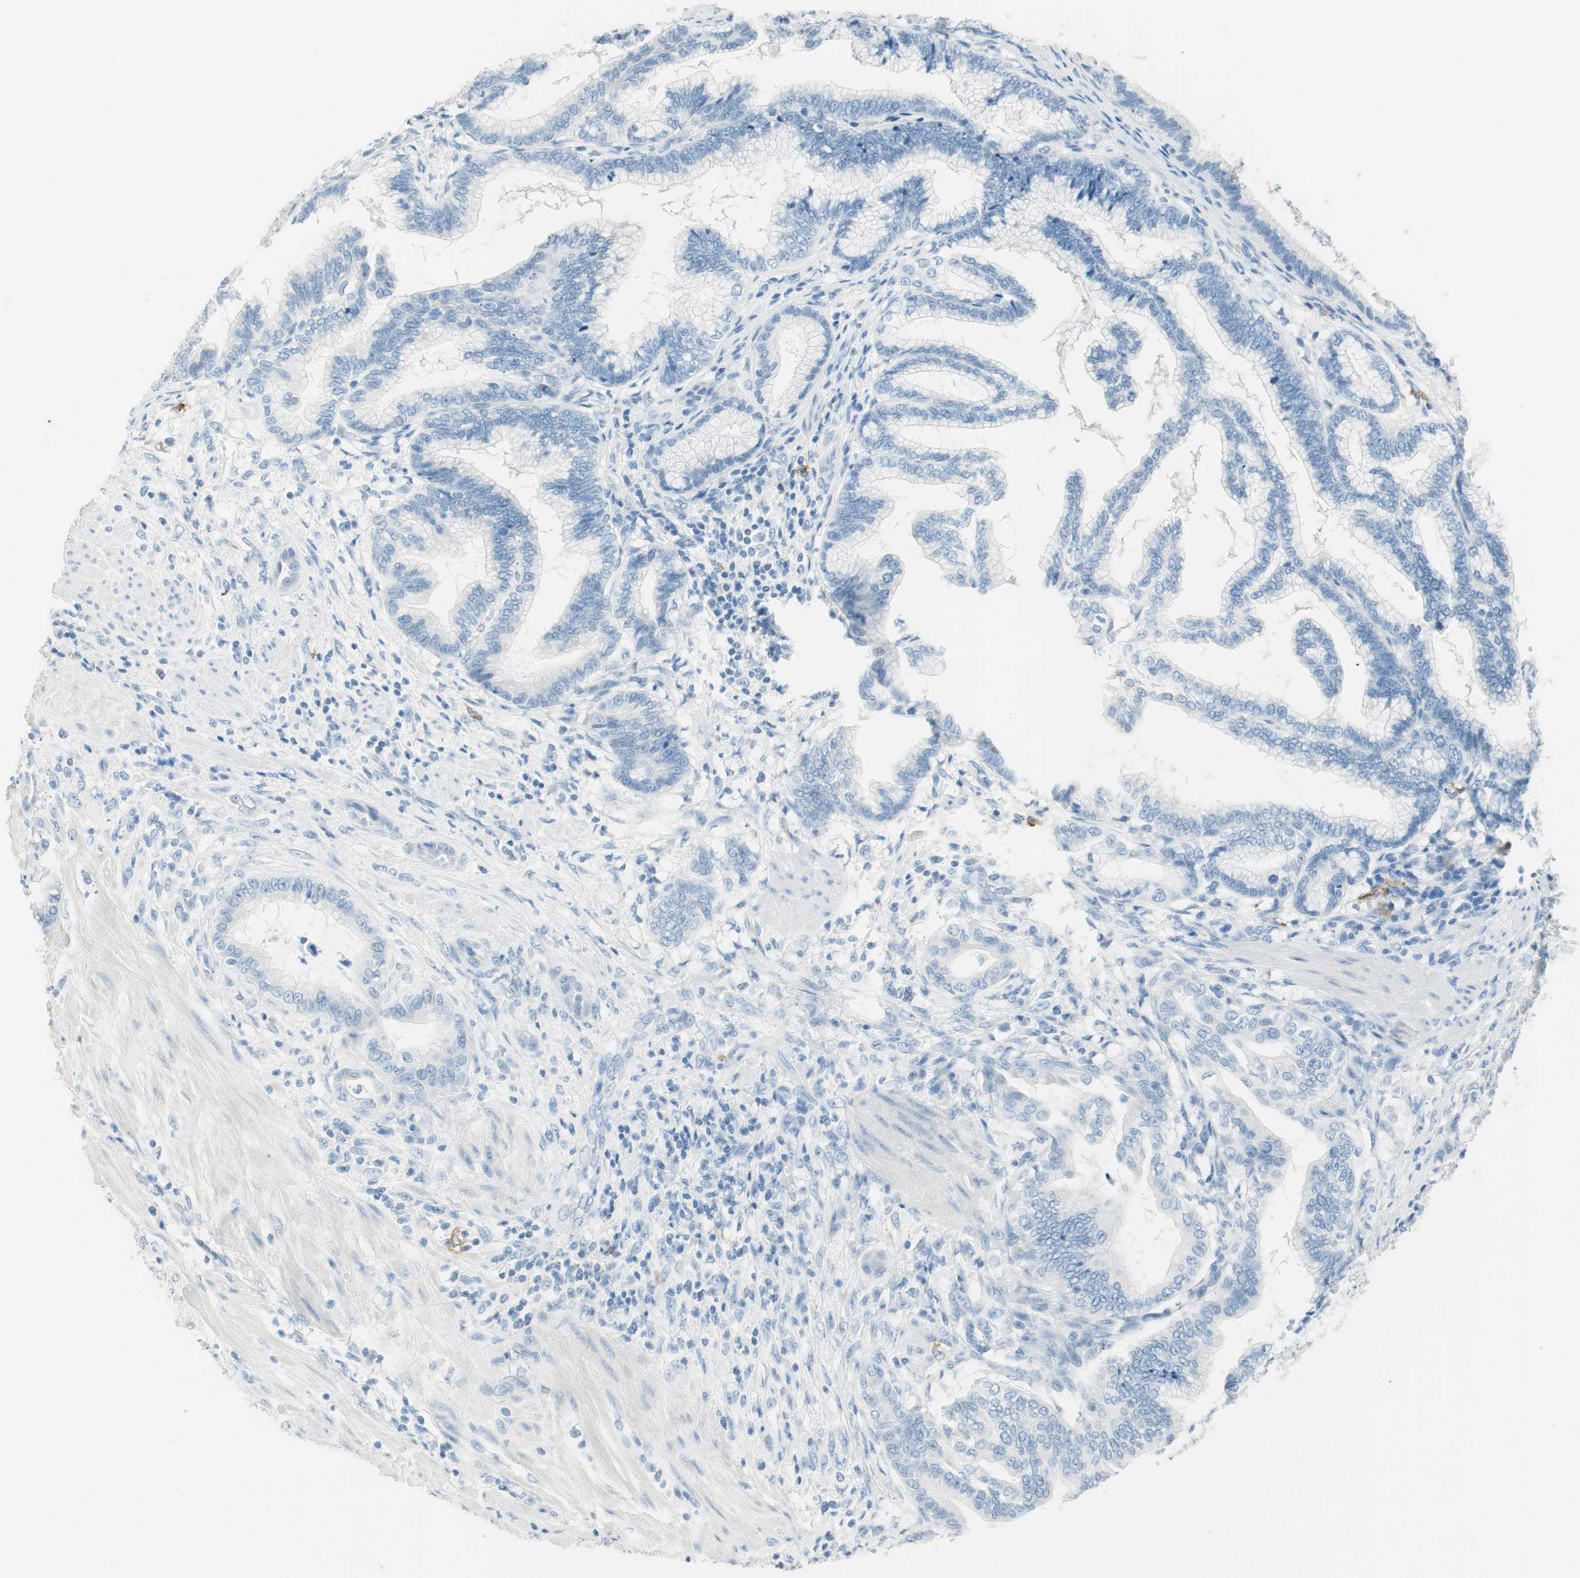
{"staining": {"intensity": "negative", "quantity": "none", "location": "none"}, "tissue": "pancreatic cancer", "cell_type": "Tumor cells", "image_type": "cancer", "snomed": [{"axis": "morphology", "description": "Adenocarcinoma, NOS"}, {"axis": "topography", "description": "Pancreas"}], "caption": "IHC micrograph of pancreatic adenocarcinoma stained for a protein (brown), which displays no expression in tumor cells. (Stains: DAB (3,3'-diaminobenzidine) IHC with hematoxylin counter stain, Microscopy: brightfield microscopy at high magnification).", "gene": "TNFRSF13C", "patient": {"sex": "female", "age": 64}}